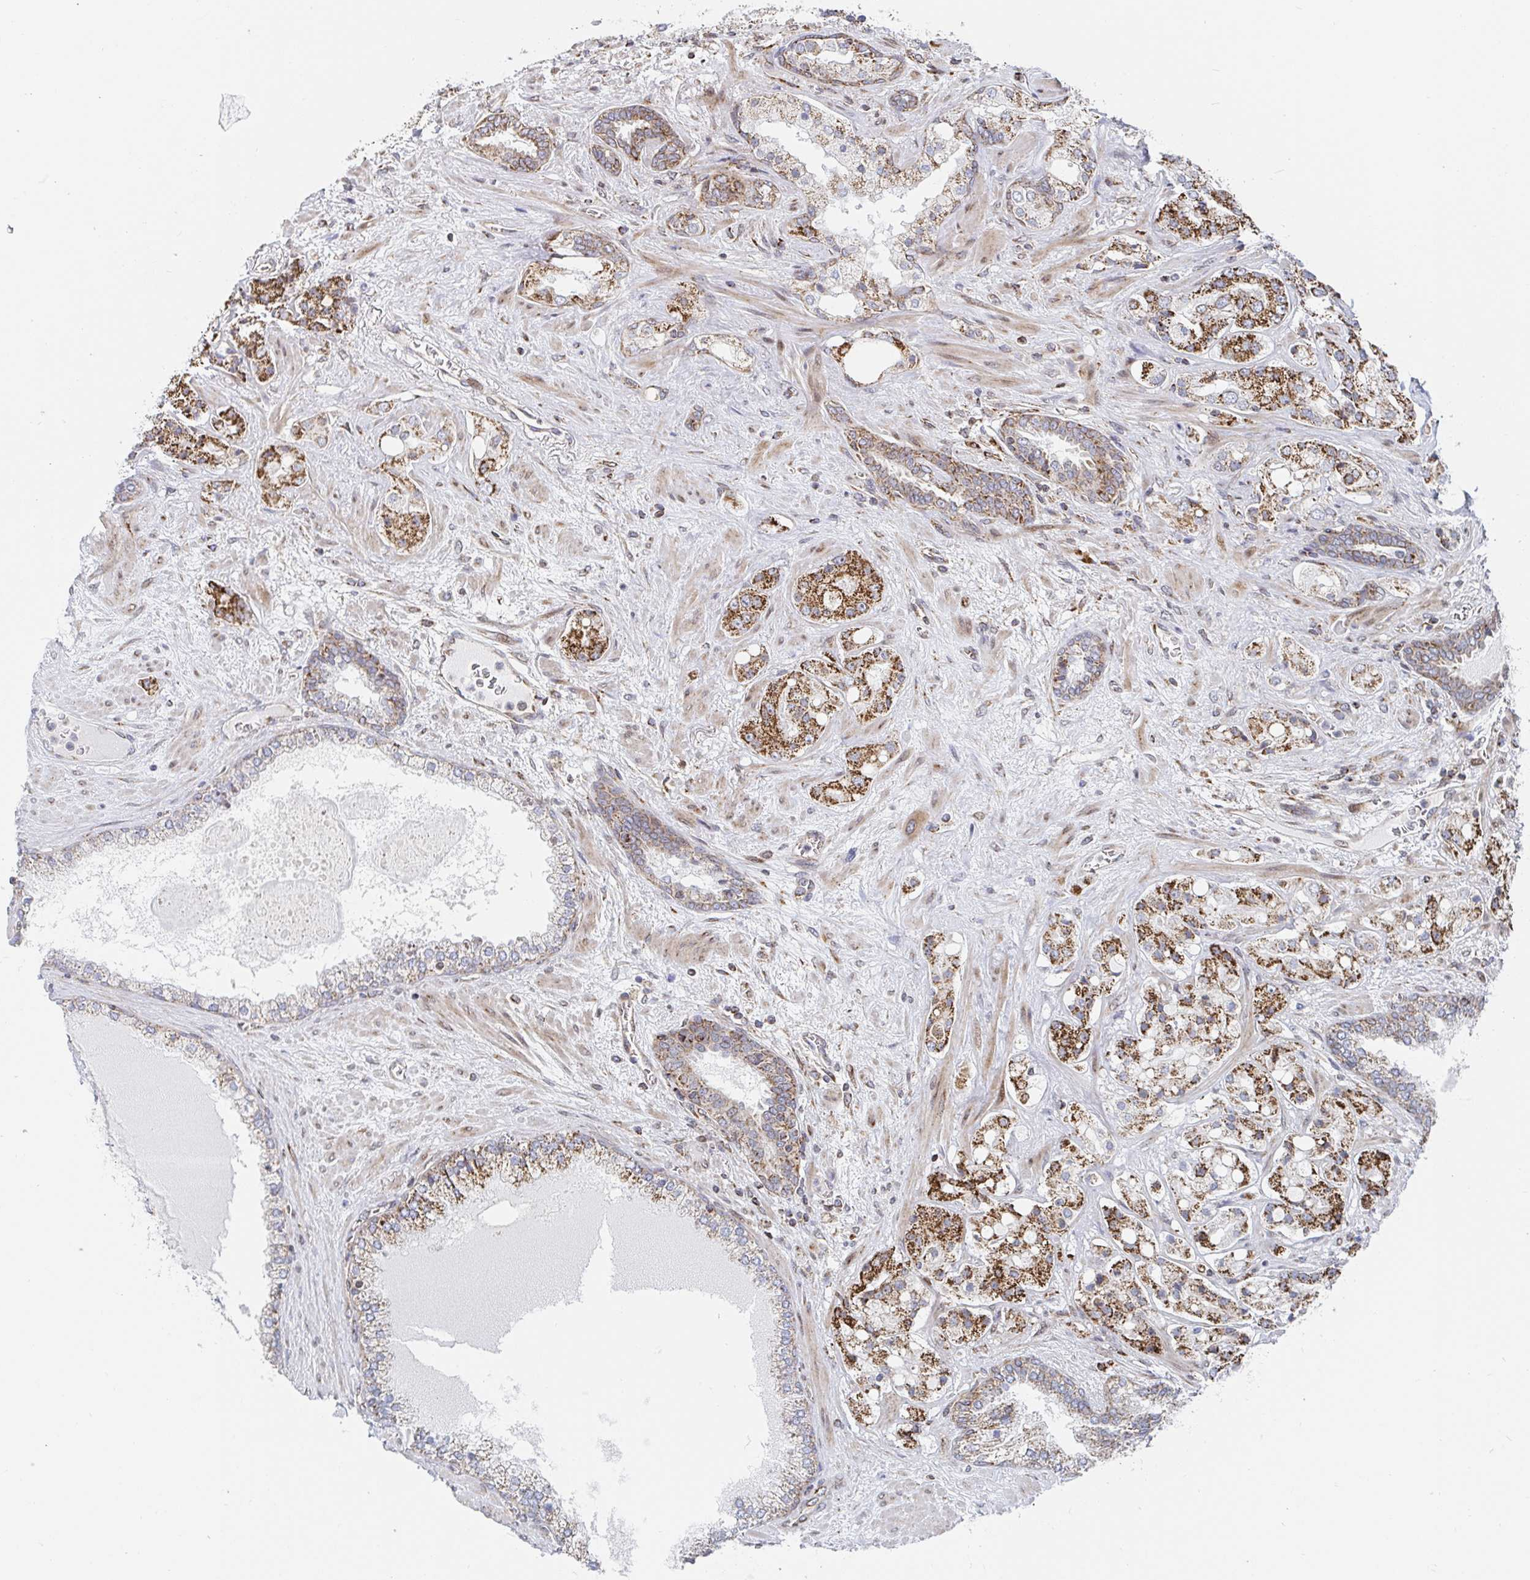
{"staining": {"intensity": "strong", "quantity": "25%-75%", "location": "cytoplasmic/membranous"}, "tissue": "prostate cancer", "cell_type": "Tumor cells", "image_type": "cancer", "snomed": [{"axis": "morphology", "description": "Adenocarcinoma, High grade"}, {"axis": "topography", "description": "Prostate"}], "caption": "DAB (3,3'-diaminobenzidine) immunohistochemical staining of human high-grade adenocarcinoma (prostate) exhibits strong cytoplasmic/membranous protein expression in about 25%-75% of tumor cells. (IHC, brightfield microscopy, high magnification).", "gene": "STARD8", "patient": {"sex": "male", "age": 67}}